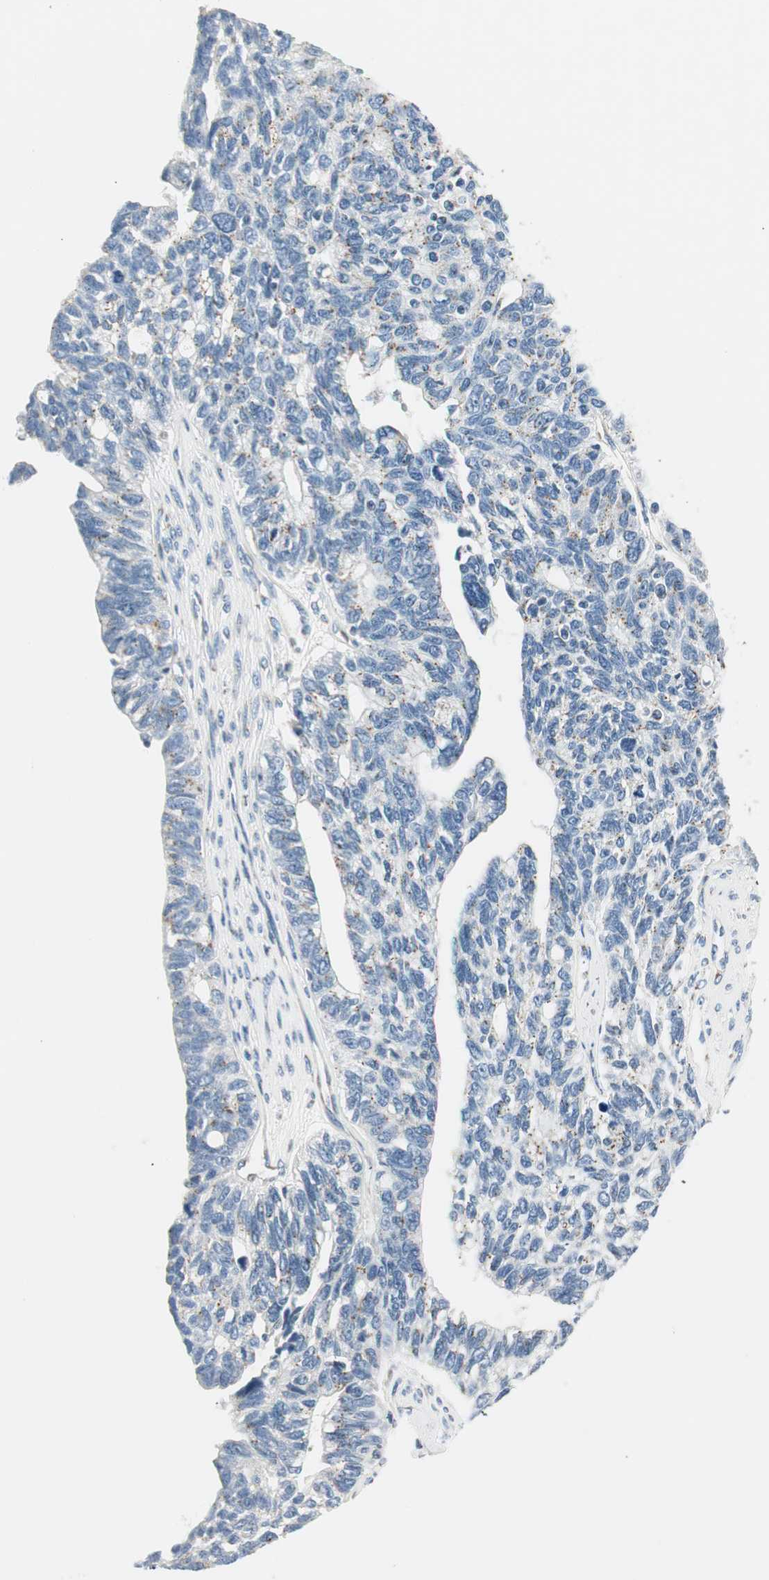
{"staining": {"intensity": "weak", "quantity": "<25%", "location": "cytoplasmic/membranous"}, "tissue": "ovarian cancer", "cell_type": "Tumor cells", "image_type": "cancer", "snomed": [{"axis": "morphology", "description": "Cystadenocarcinoma, serous, NOS"}, {"axis": "topography", "description": "Ovary"}], "caption": "The image reveals no significant staining in tumor cells of serous cystadenocarcinoma (ovarian).", "gene": "TMF1", "patient": {"sex": "female", "age": 79}}